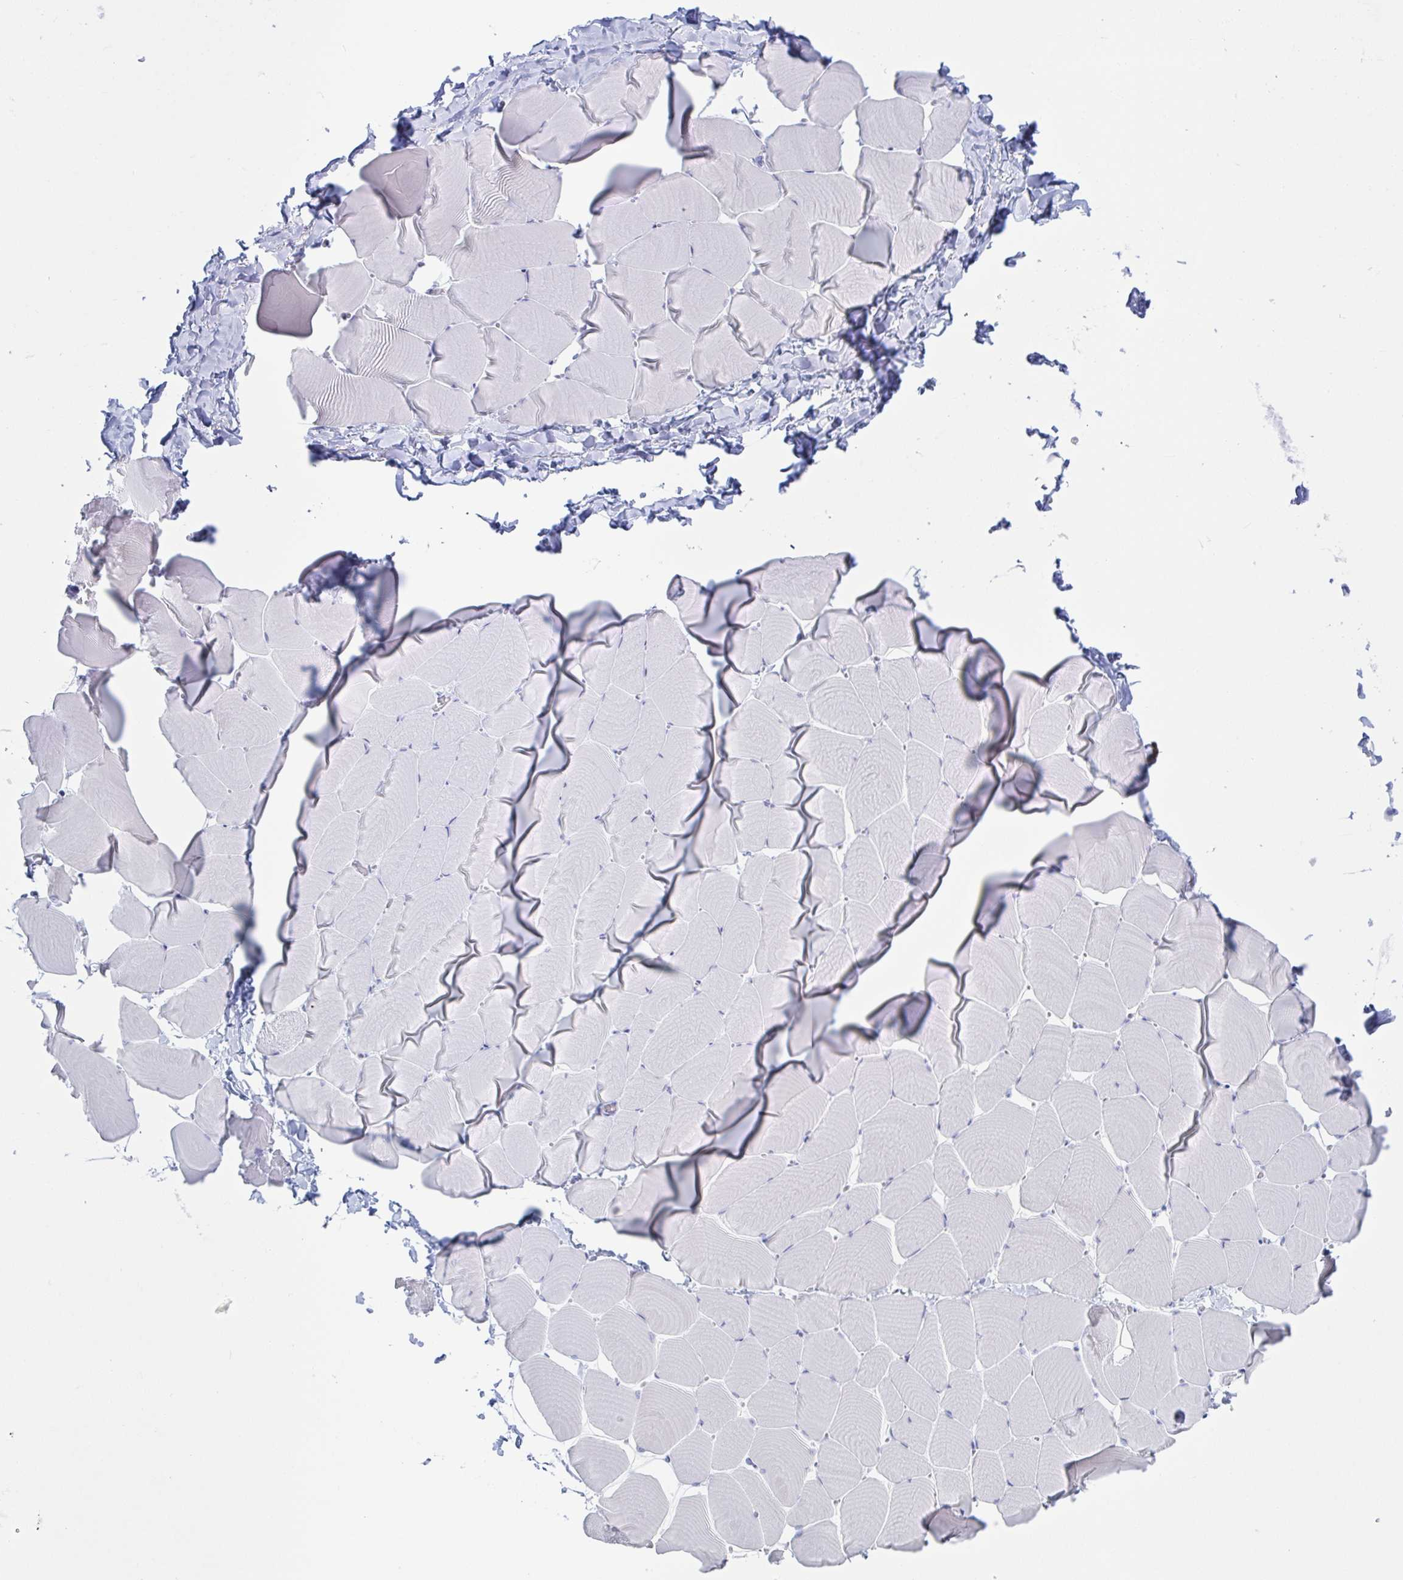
{"staining": {"intensity": "negative", "quantity": "none", "location": "none"}, "tissue": "skeletal muscle", "cell_type": "Myocytes", "image_type": "normal", "snomed": [{"axis": "morphology", "description": "Normal tissue, NOS"}, {"axis": "topography", "description": "Skeletal muscle"}], "caption": "DAB (3,3'-diaminobenzidine) immunohistochemical staining of benign skeletal muscle displays no significant positivity in myocytes.", "gene": "CYP4F11", "patient": {"sex": "male", "age": 25}}